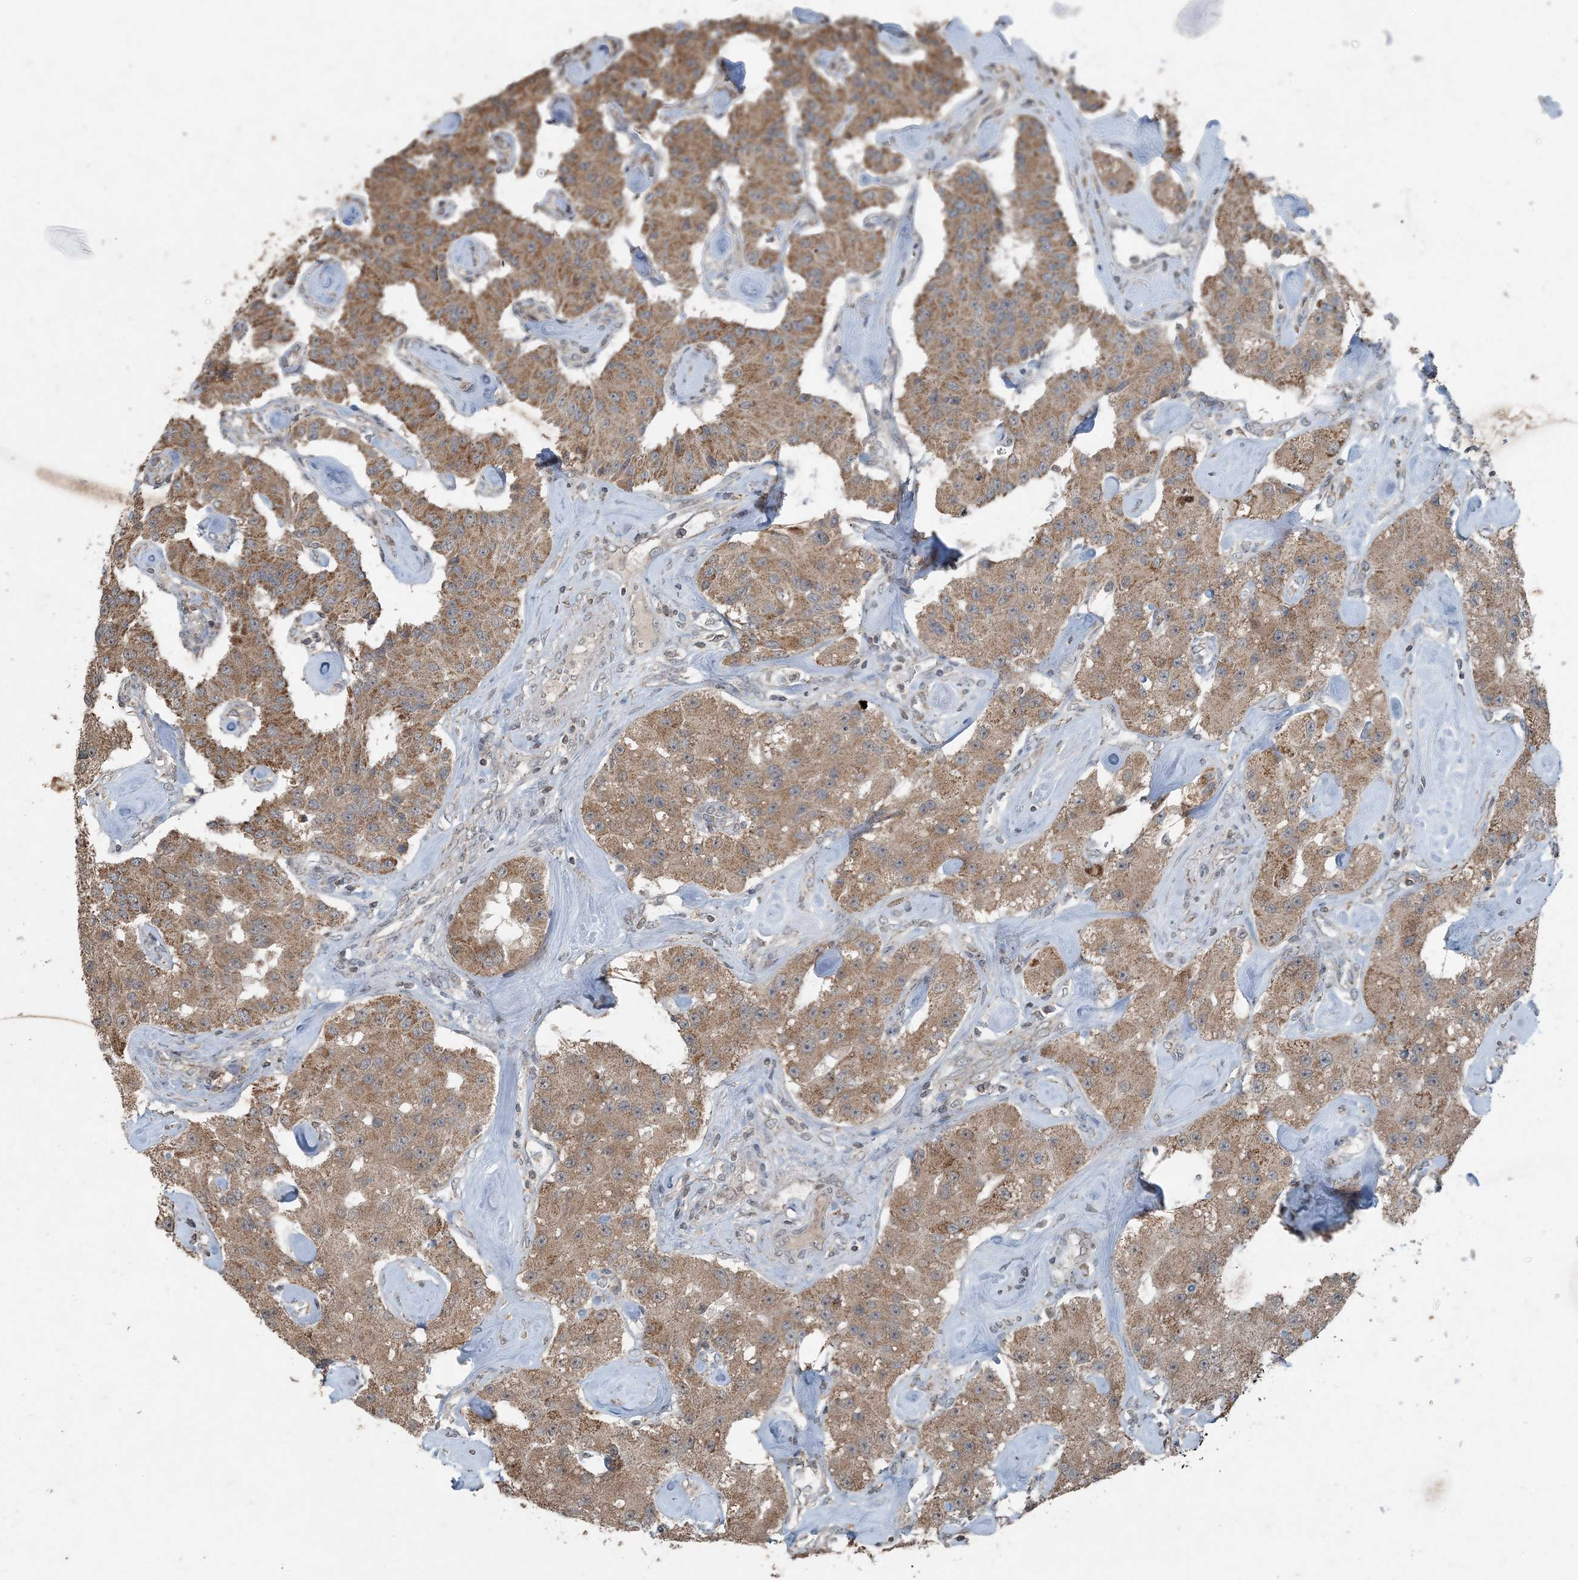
{"staining": {"intensity": "moderate", "quantity": ">75%", "location": "cytoplasmic/membranous"}, "tissue": "carcinoid", "cell_type": "Tumor cells", "image_type": "cancer", "snomed": [{"axis": "morphology", "description": "Carcinoid, malignant, NOS"}, {"axis": "topography", "description": "Pancreas"}], "caption": "An immunohistochemistry image of tumor tissue is shown. Protein staining in brown shows moderate cytoplasmic/membranous positivity in carcinoid within tumor cells.", "gene": "GNL1", "patient": {"sex": "male", "age": 41}}